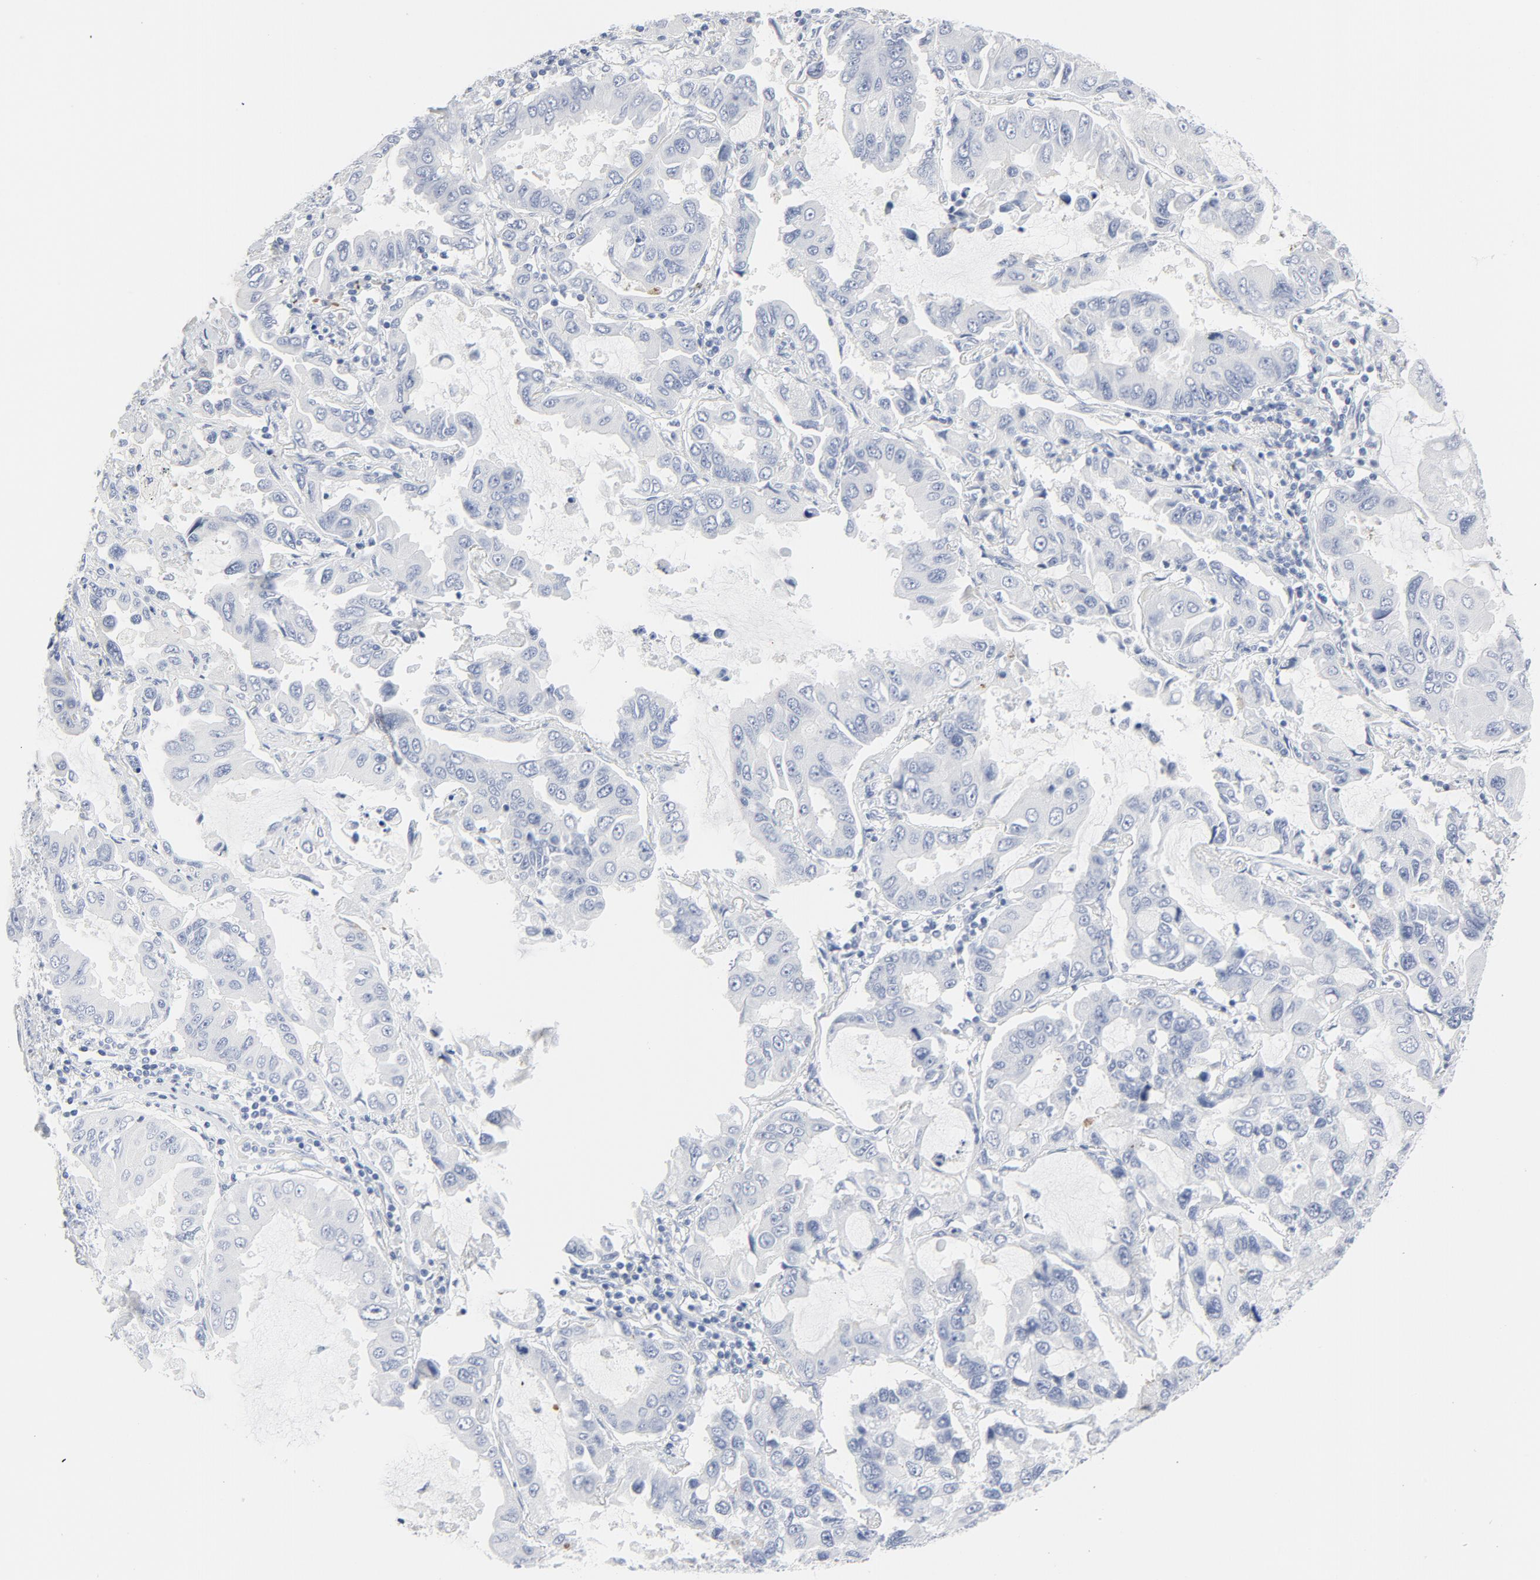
{"staining": {"intensity": "negative", "quantity": "none", "location": "none"}, "tissue": "lung cancer", "cell_type": "Tumor cells", "image_type": "cancer", "snomed": [{"axis": "morphology", "description": "Adenocarcinoma, NOS"}, {"axis": "topography", "description": "Lung"}], "caption": "Tumor cells are negative for protein expression in human lung cancer (adenocarcinoma). (Immunohistochemistry (ihc), brightfield microscopy, high magnification).", "gene": "TUBB1", "patient": {"sex": "male", "age": 64}}